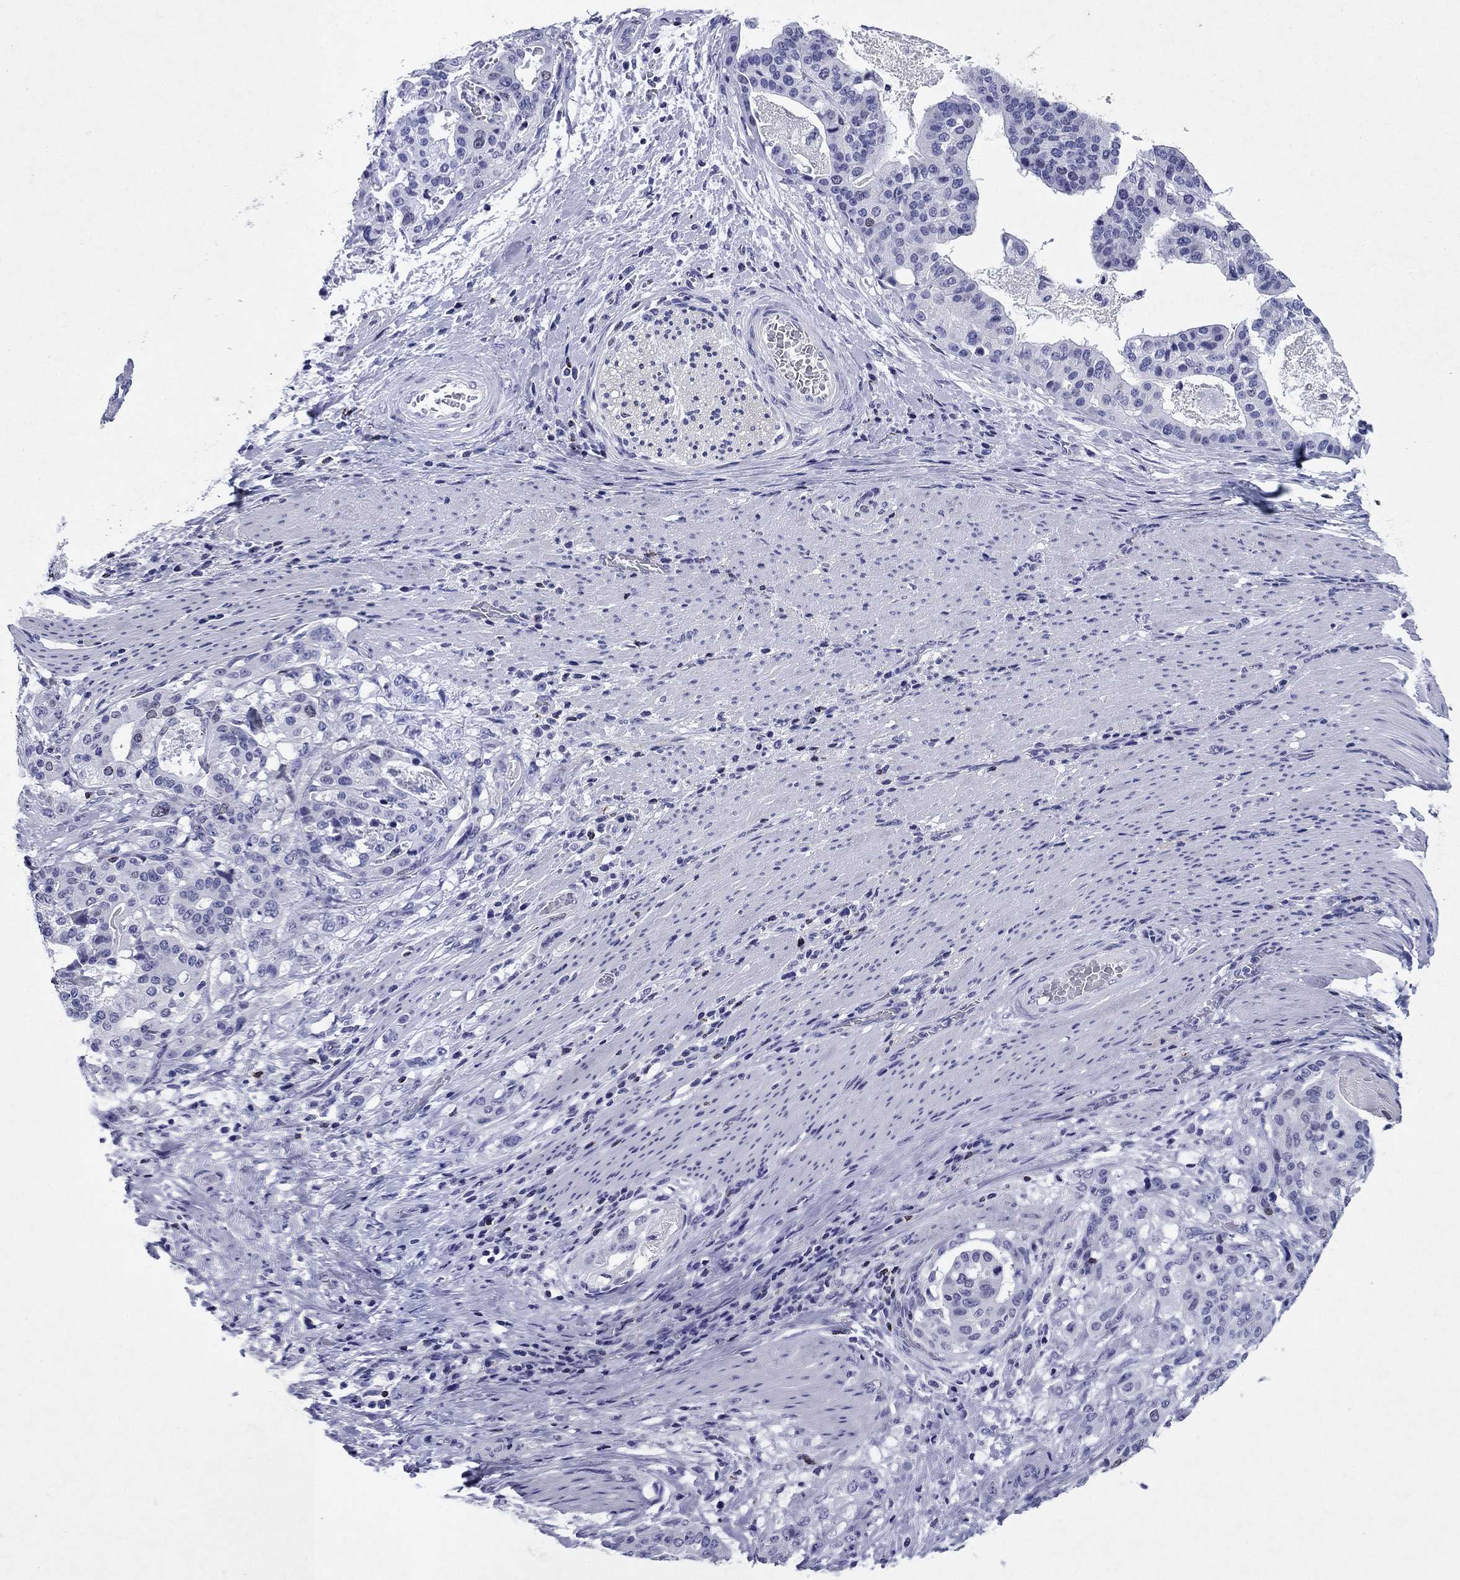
{"staining": {"intensity": "negative", "quantity": "none", "location": "none"}, "tissue": "stomach cancer", "cell_type": "Tumor cells", "image_type": "cancer", "snomed": [{"axis": "morphology", "description": "Adenocarcinoma, NOS"}, {"axis": "topography", "description": "Stomach"}], "caption": "Histopathology image shows no significant protein staining in tumor cells of adenocarcinoma (stomach). Brightfield microscopy of immunohistochemistry stained with DAB (brown) and hematoxylin (blue), captured at high magnification.", "gene": "GZMK", "patient": {"sex": "male", "age": 48}}